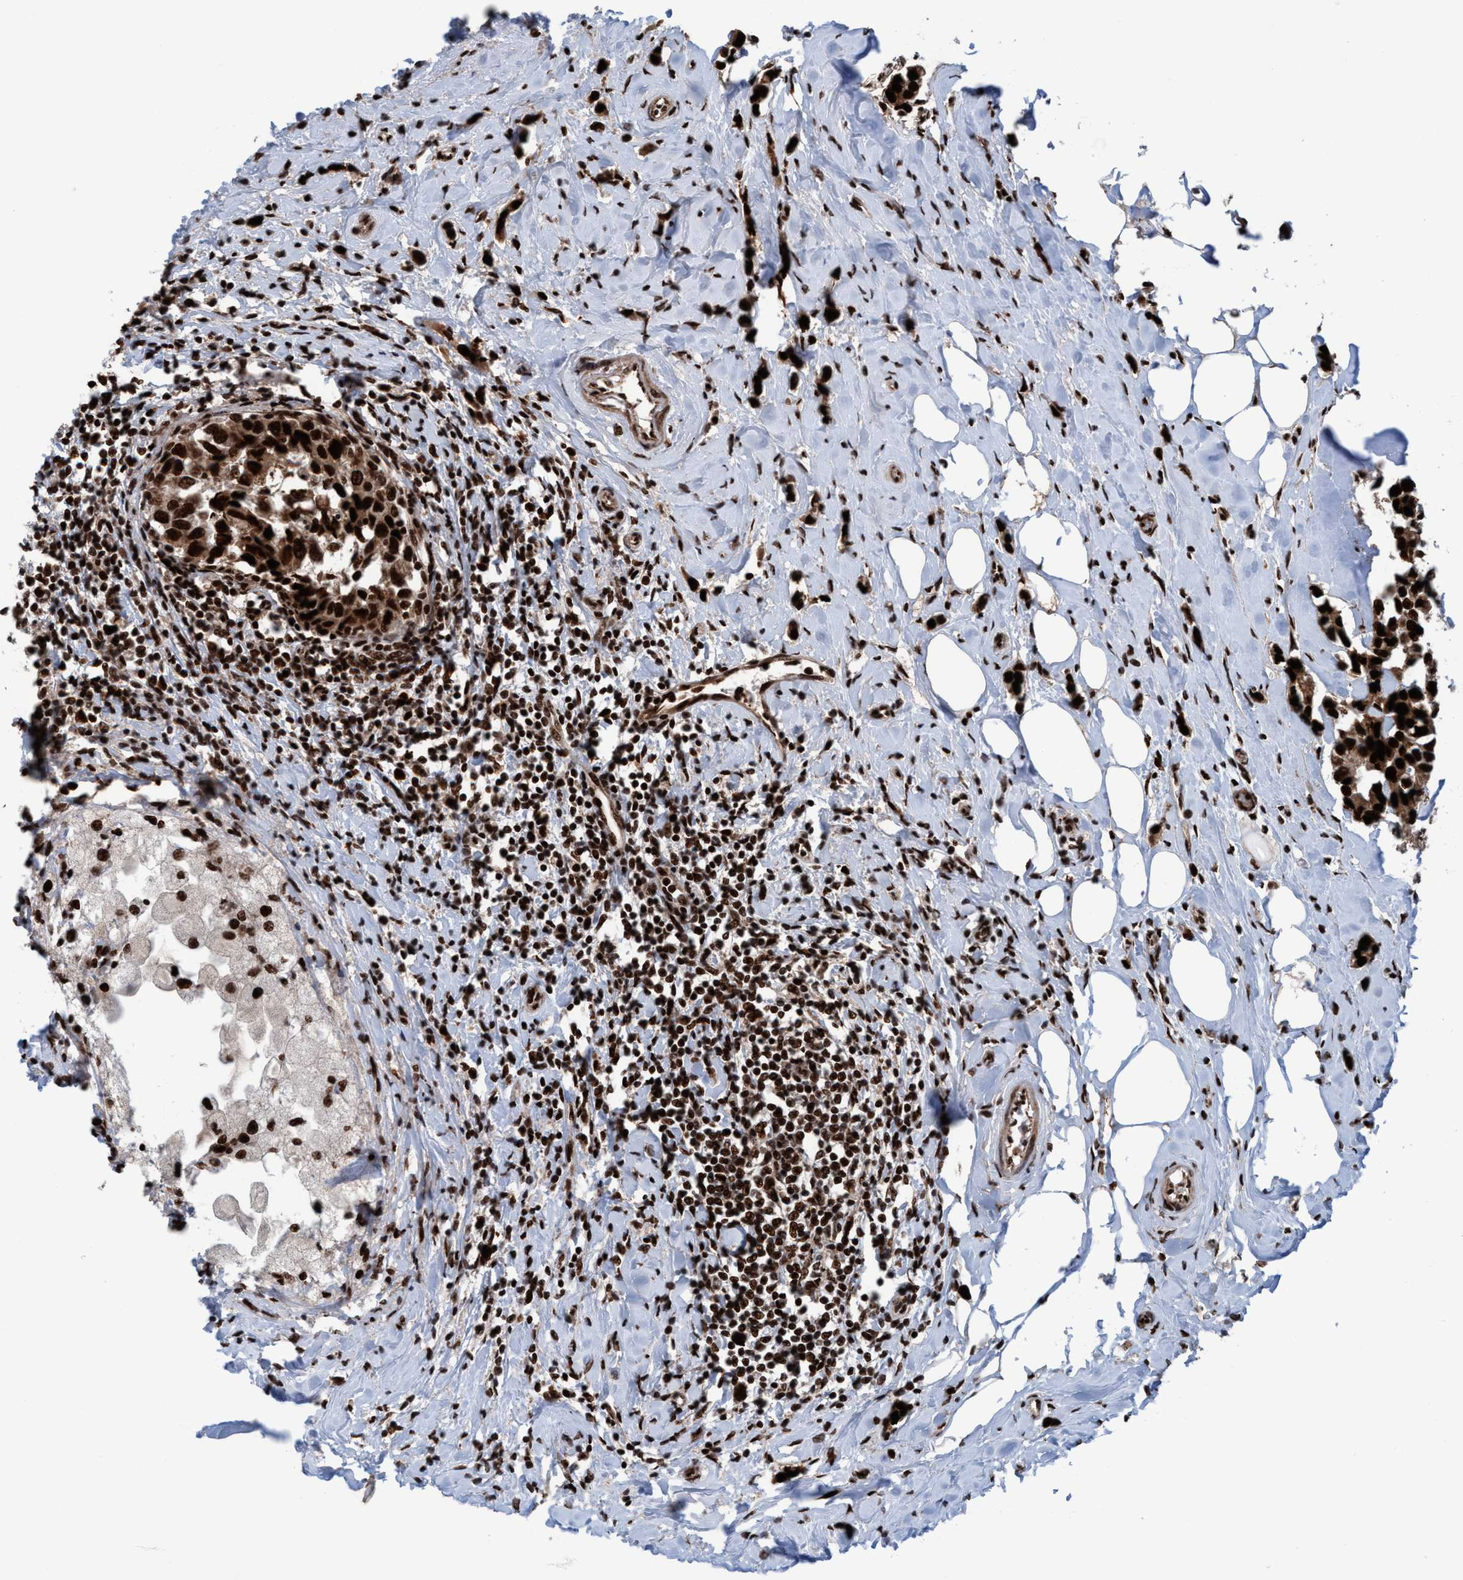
{"staining": {"intensity": "strong", "quantity": ">75%", "location": "cytoplasmic/membranous,nuclear"}, "tissue": "breast cancer", "cell_type": "Tumor cells", "image_type": "cancer", "snomed": [{"axis": "morphology", "description": "Normal tissue, NOS"}, {"axis": "morphology", "description": "Duct carcinoma"}, {"axis": "topography", "description": "Breast"}], "caption": "Invasive ductal carcinoma (breast) stained with IHC exhibits strong cytoplasmic/membranous and nuclear expression in about >75% of tumor cells.", "gene": "TOPBP1", "patient": {"sex": "female", "age": 50}}